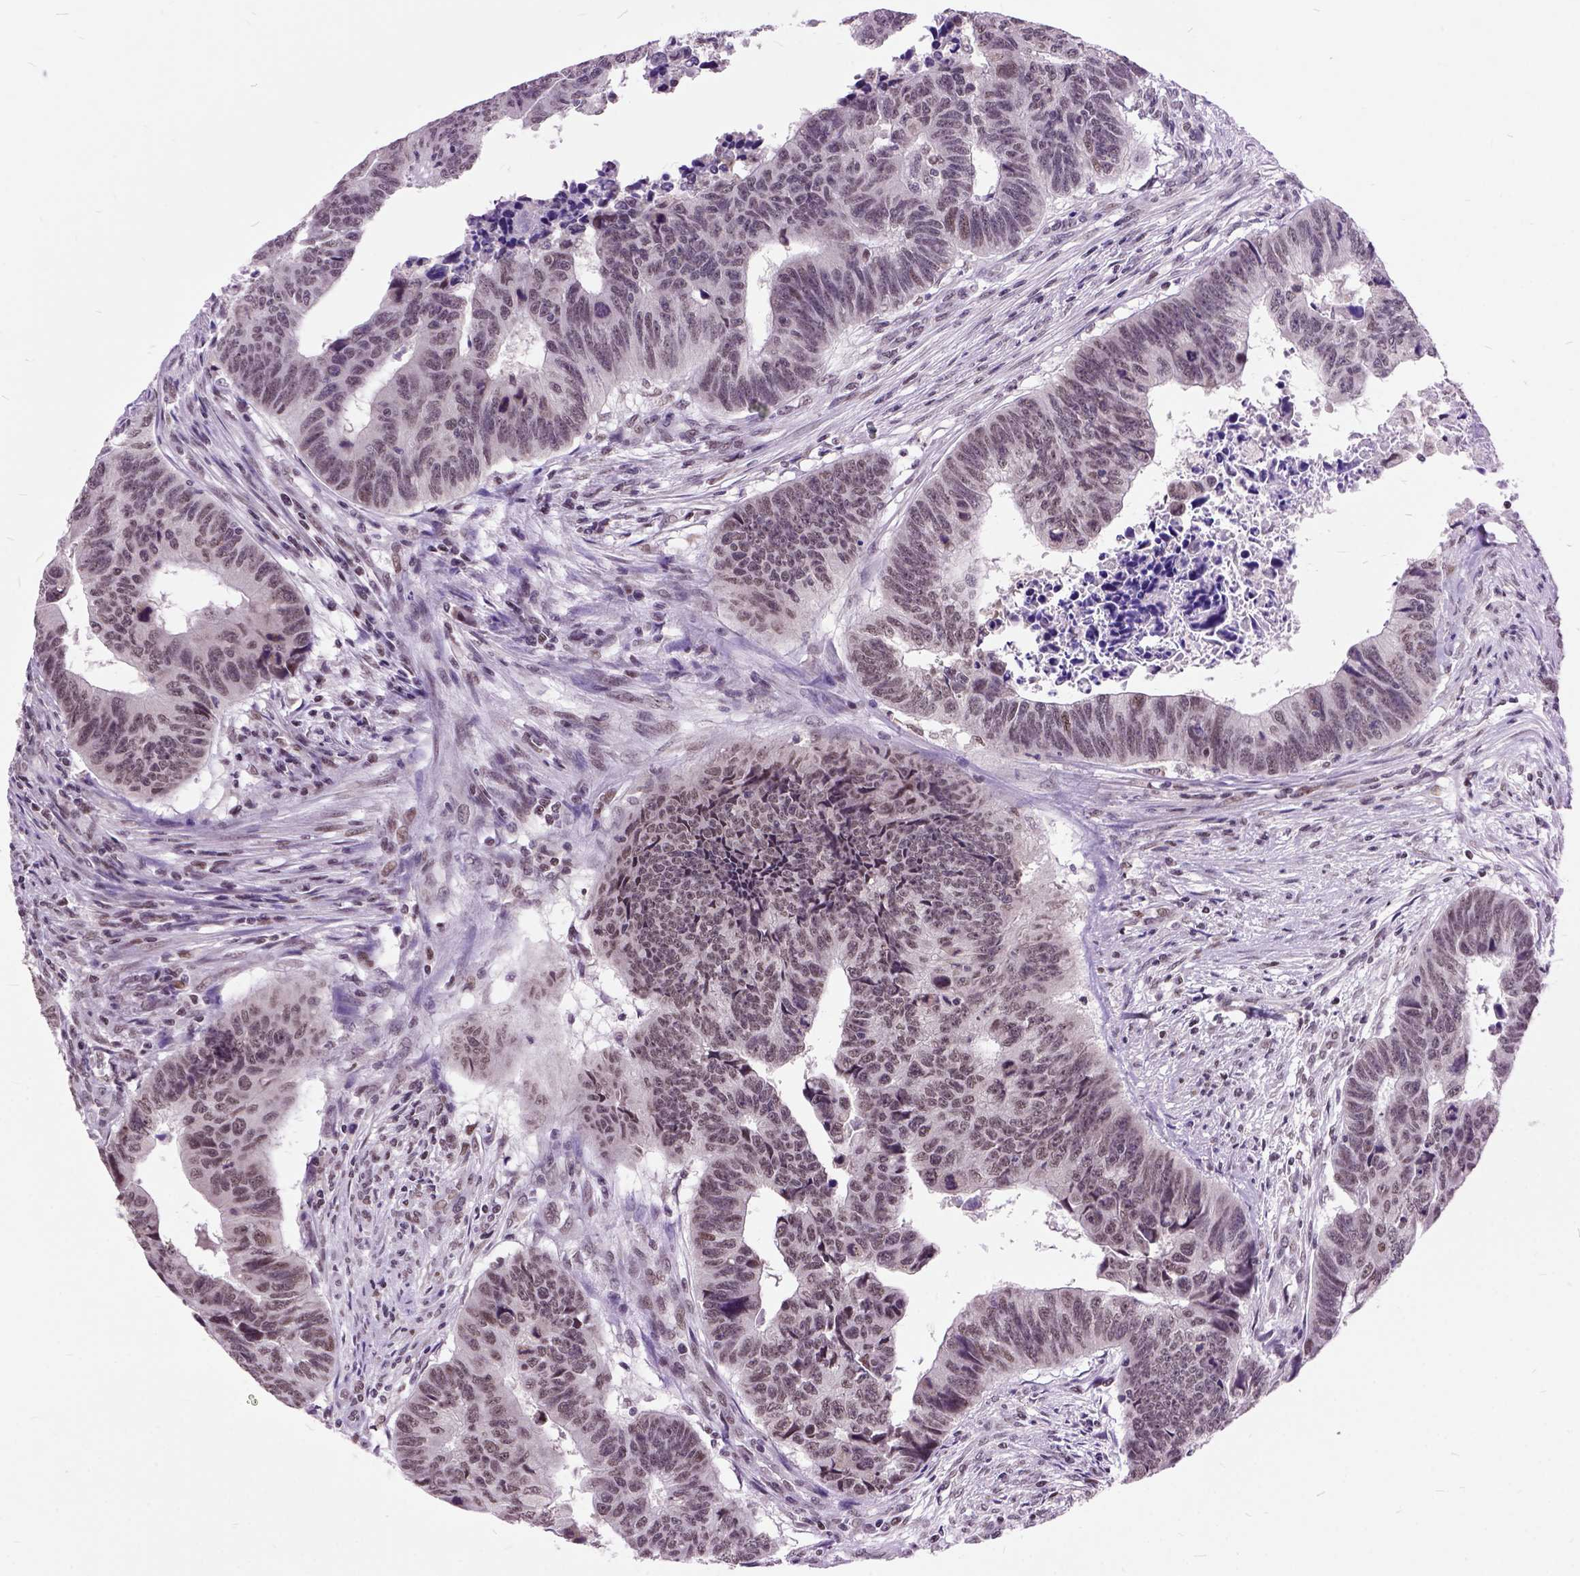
{"staining": {"intensity": "weak", "quantity": ">75%", "location": "nuclear"}, "tissue": "colorectal cancer", "cell_type": "Tumor cells", "image_type": "cancer", "snomed": [{"axis": "morphology", "description": "Adenocarcinoma, NOS"}, {"axis": "topography", "description": "Rectum"}], "caption": "Immunohistochemistry (DAB) staining of adenocarcinoma (colorectal) shows weak nuclear protein positivity in about >75% of tumor cells.", "gene": "ORC5", "patient": {"sex": "female", "age": 85}}